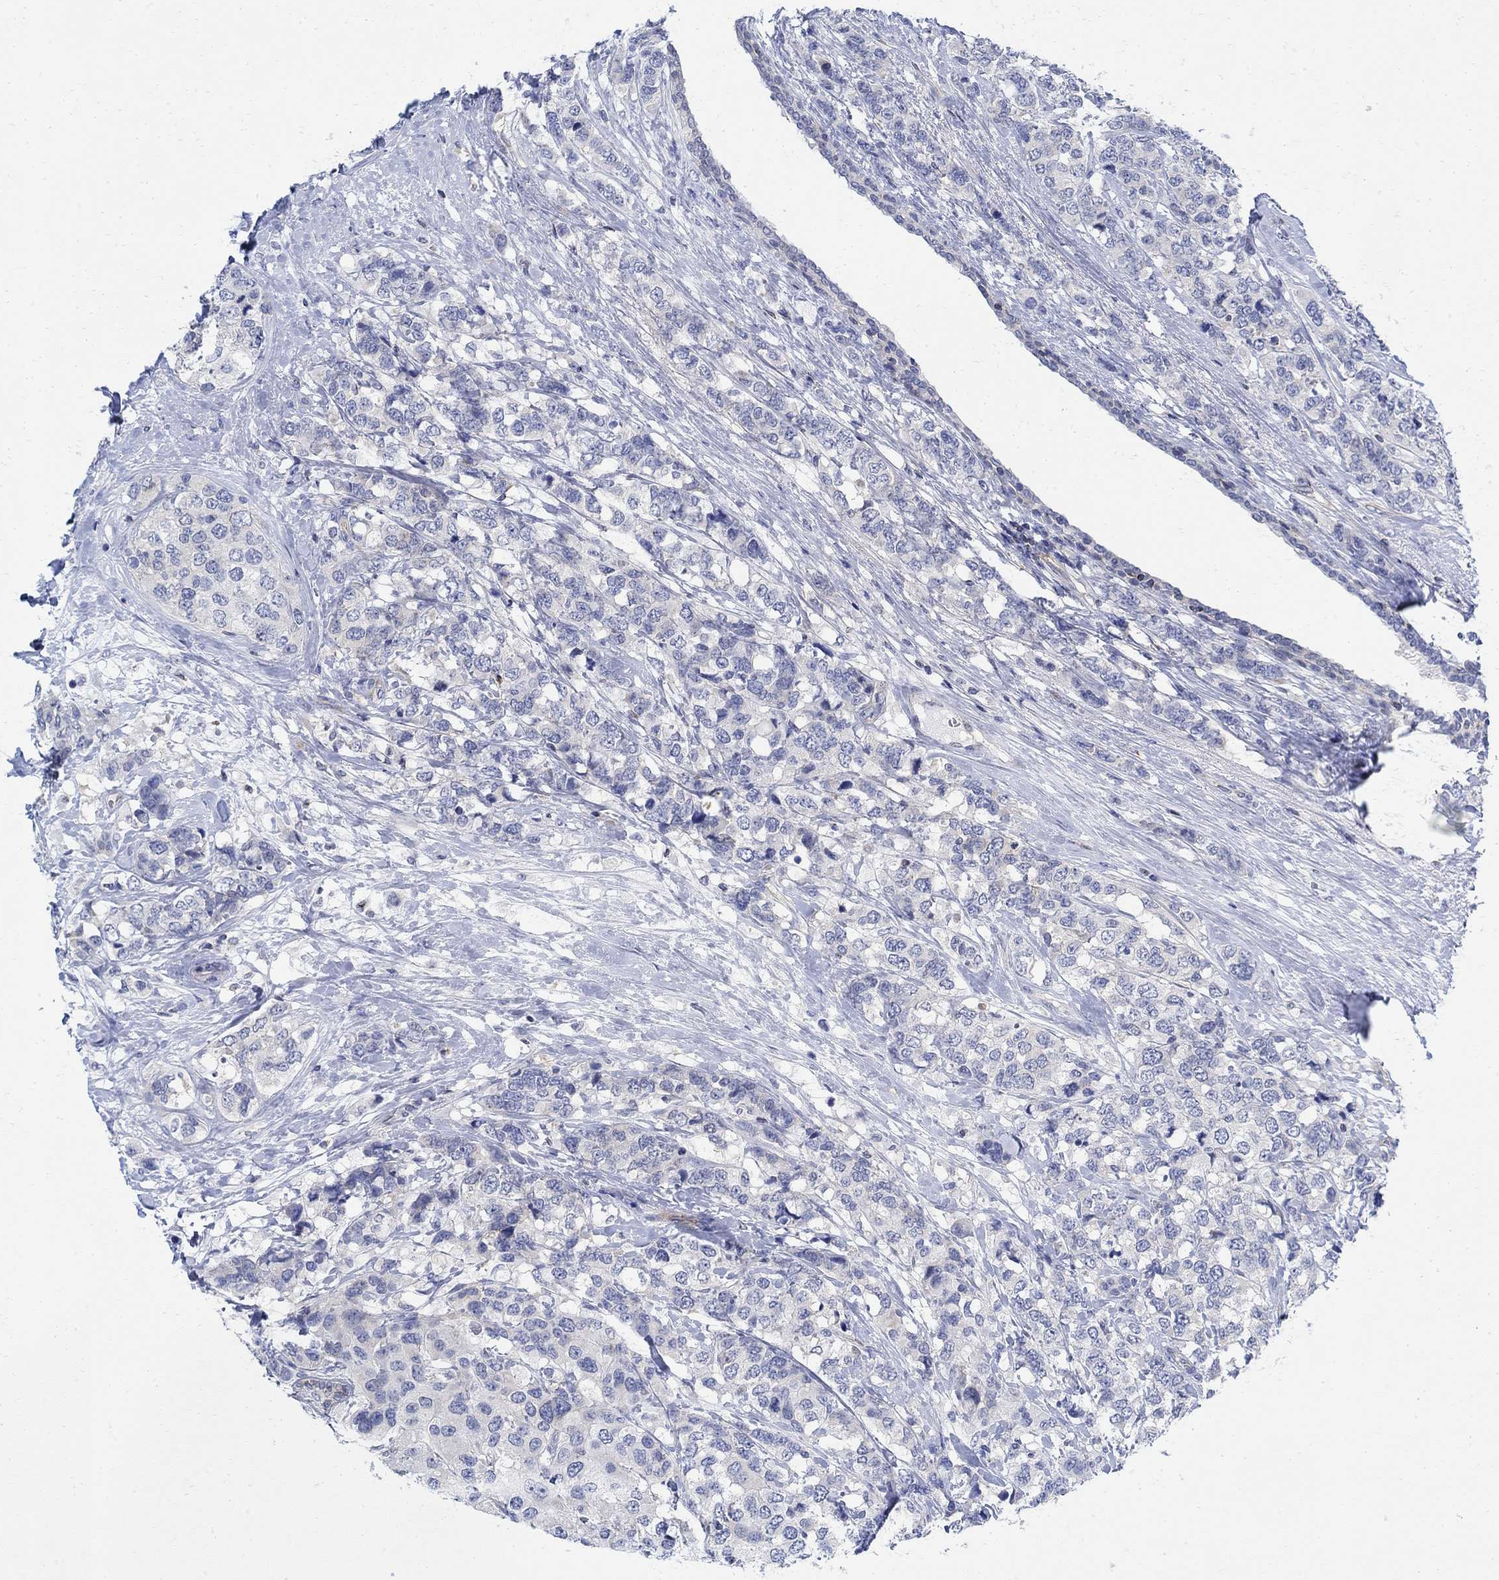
{"staining": {"intensity": "negative", "quantity": "none", "location": "none"}, "tissue": "breast cancer", "cell_type": "Tumor cells", "image_type": "cancer", "snomed": [{"axis": "morphology", "description": "Lobular carcinoma"}, {"axis": "topography", "description": "Breast"}], "caption": "The IHC micrograph has no significant expression in tumor cells of breast cancer tissue. Nuclei are stained in blue.", "gene": "PHF21B", "patient": {"sex": "female", "age": 59}}